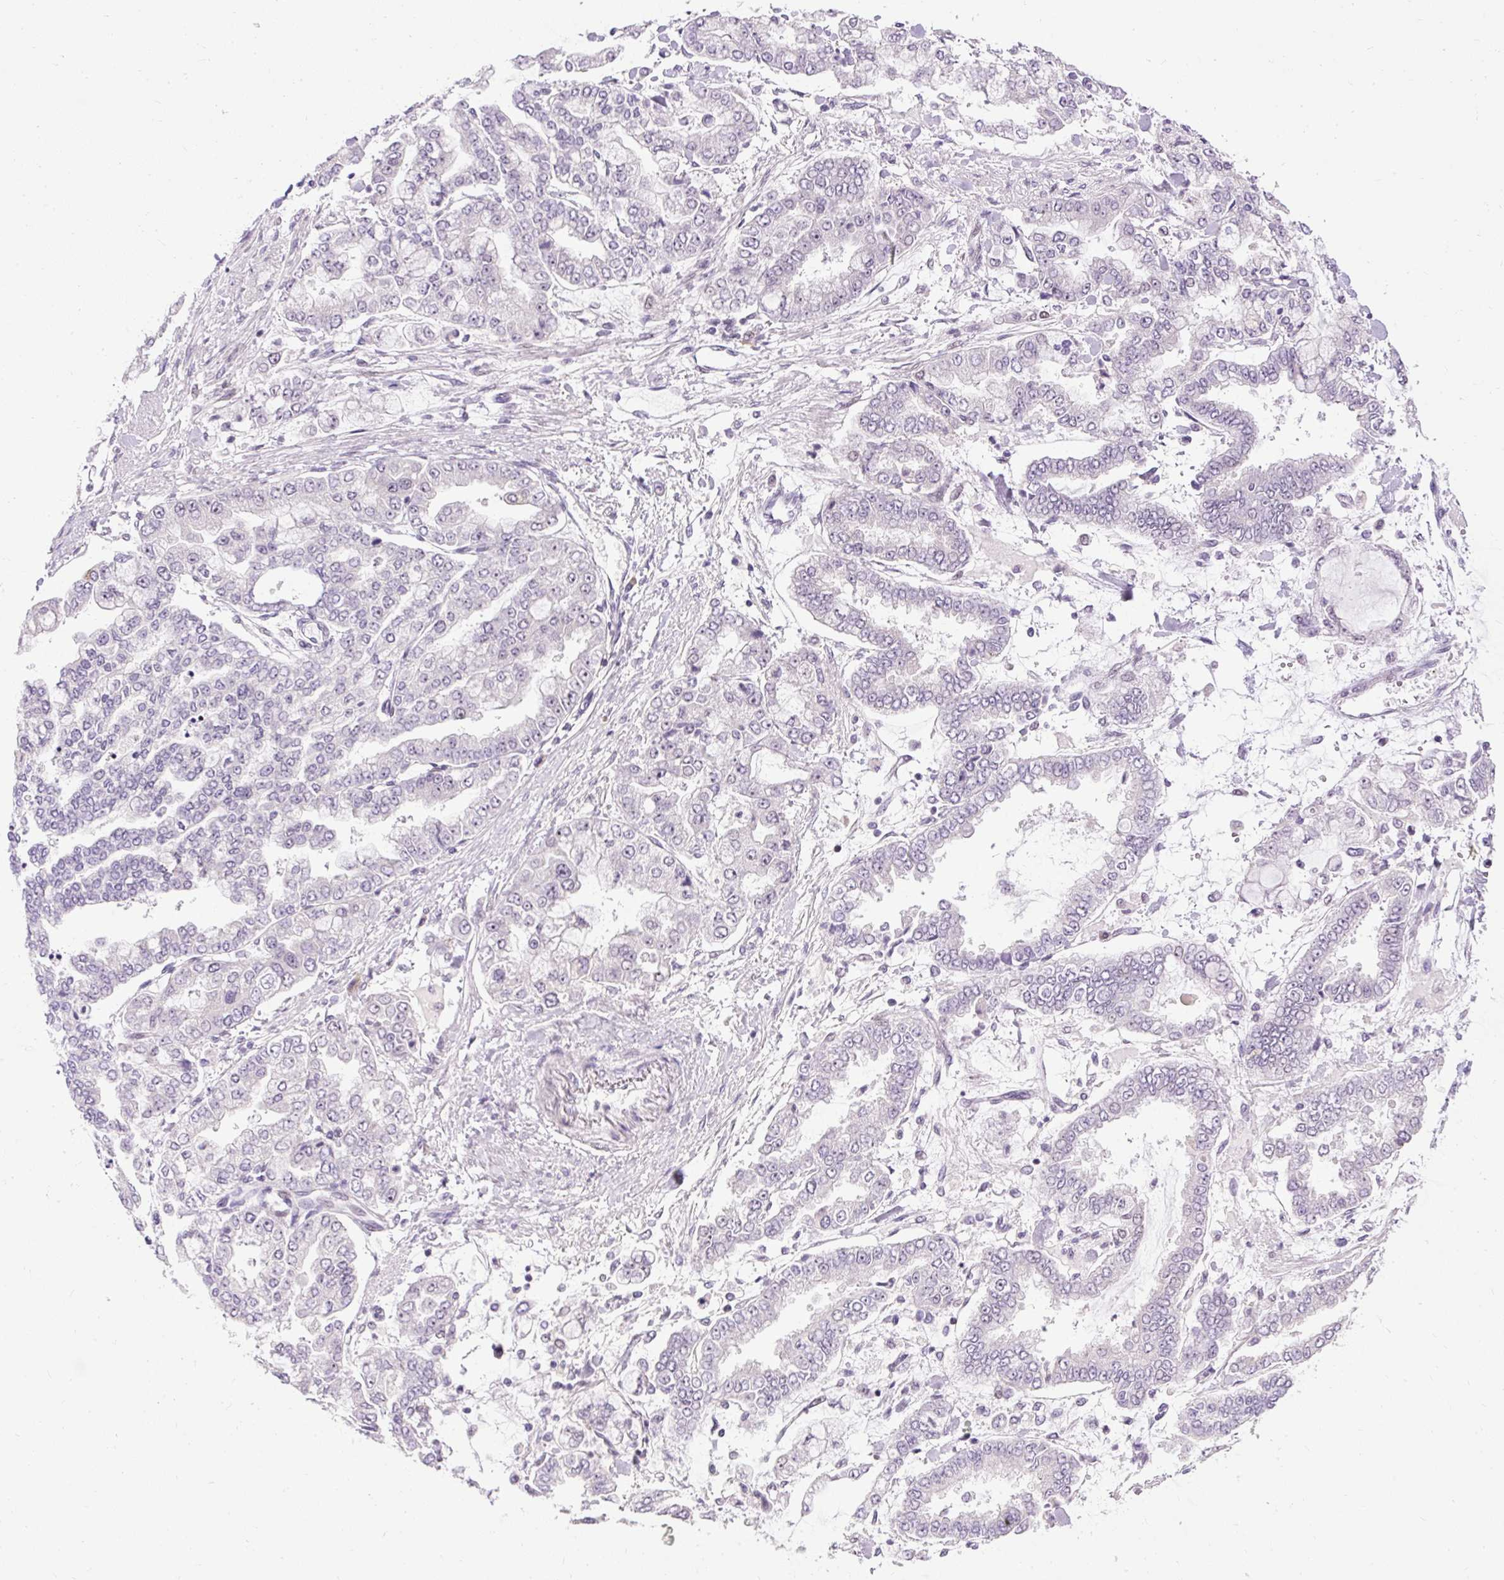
{"staining": {"intensity": "negative", "quantity": "none", "location": "none"}, "tissue": "stomach cancer", "cell_type": "Tumor cells", "image_type": "cancer", "snomed": [{"axis": "morphology", "description": "Normal tissue, NOS"}, {"axis": "morphology", "description": "Adenocarcinoma, NOS"}, {"axis": "topography", "description": "Stomach, upper"}, {"axis": "topography", "description": "Stomach"}], "caption": "The histopathology image reveals no staining of tumor cells in stomach cancer (adenocarcinoma).", "gene": "ARHGEF18", "patient": {"sex": "male", "age": 76}}